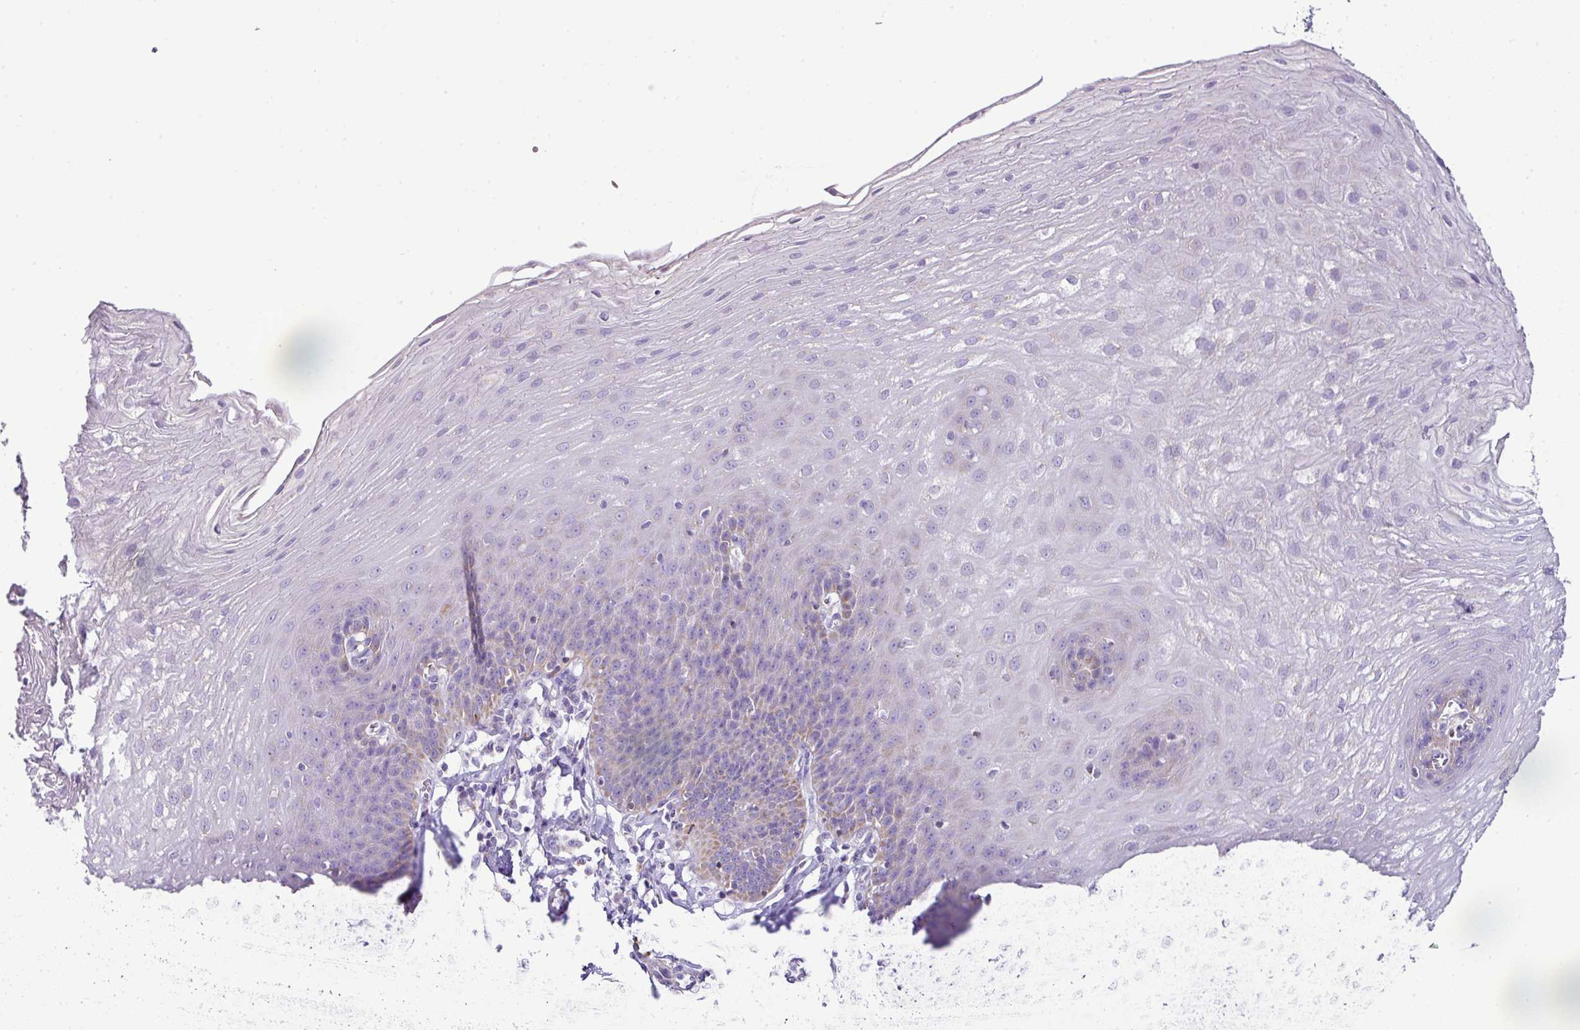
{"staining": {"intensity": "weak", "quantity": "<25%", "location": "cytoplasmic/membranous"}, "tissue": "esophagus", "cell_type": "Squamous epithelial cells", "image_type": "normal", "snomed": [{"axis": "morphology", "description": "Normal tissue, NOS"}, {"axis": "topography", "description": "Esophagus"}], "caption": "Immunohistochemistry micrograph of normal esophagus: esophagus stained with DAB (3,3'-diaminobenzidine) demonstrates no significant protein expression in squamous epithelial cells.", "gene": "PGAP4", "patient": {"sex": "female", "age": 81}}